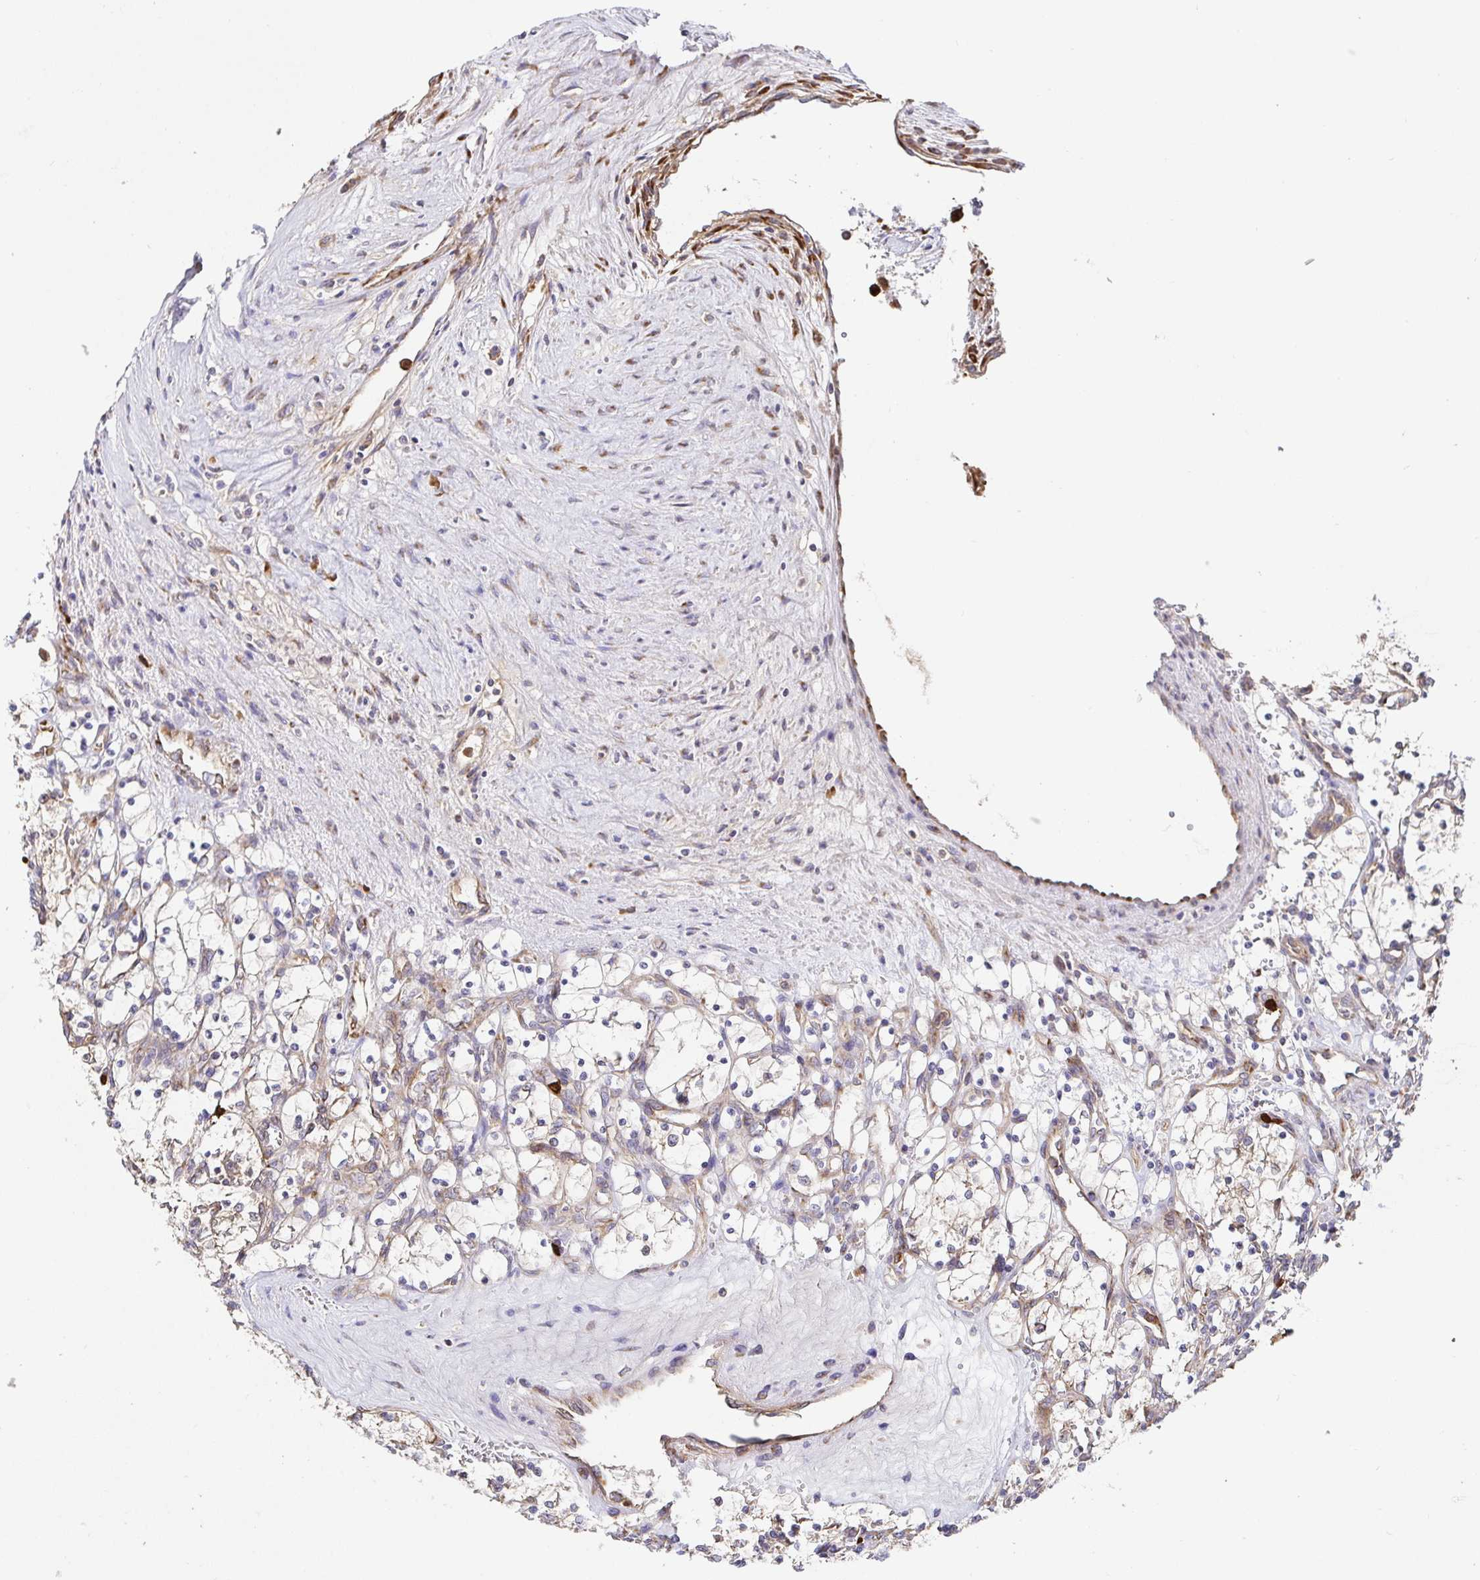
{"staining": {"intensity": "negative", "quantity": "none", "location": "none"}, "tissue": "renal cancer", "cell_type": "Tumor cells", "image_type": "cancer", "snomed": [{"axis": "morphology", "description": "Adenocarcinoma, NOS"}, {"axis": "topography", "description": "Kidney"}], "caption": "Tumor cells show no significant protein positivity in renal adenocarcinoma.", "gene": "PDPK1", "patient": {"sex": "female", "age": 69}}